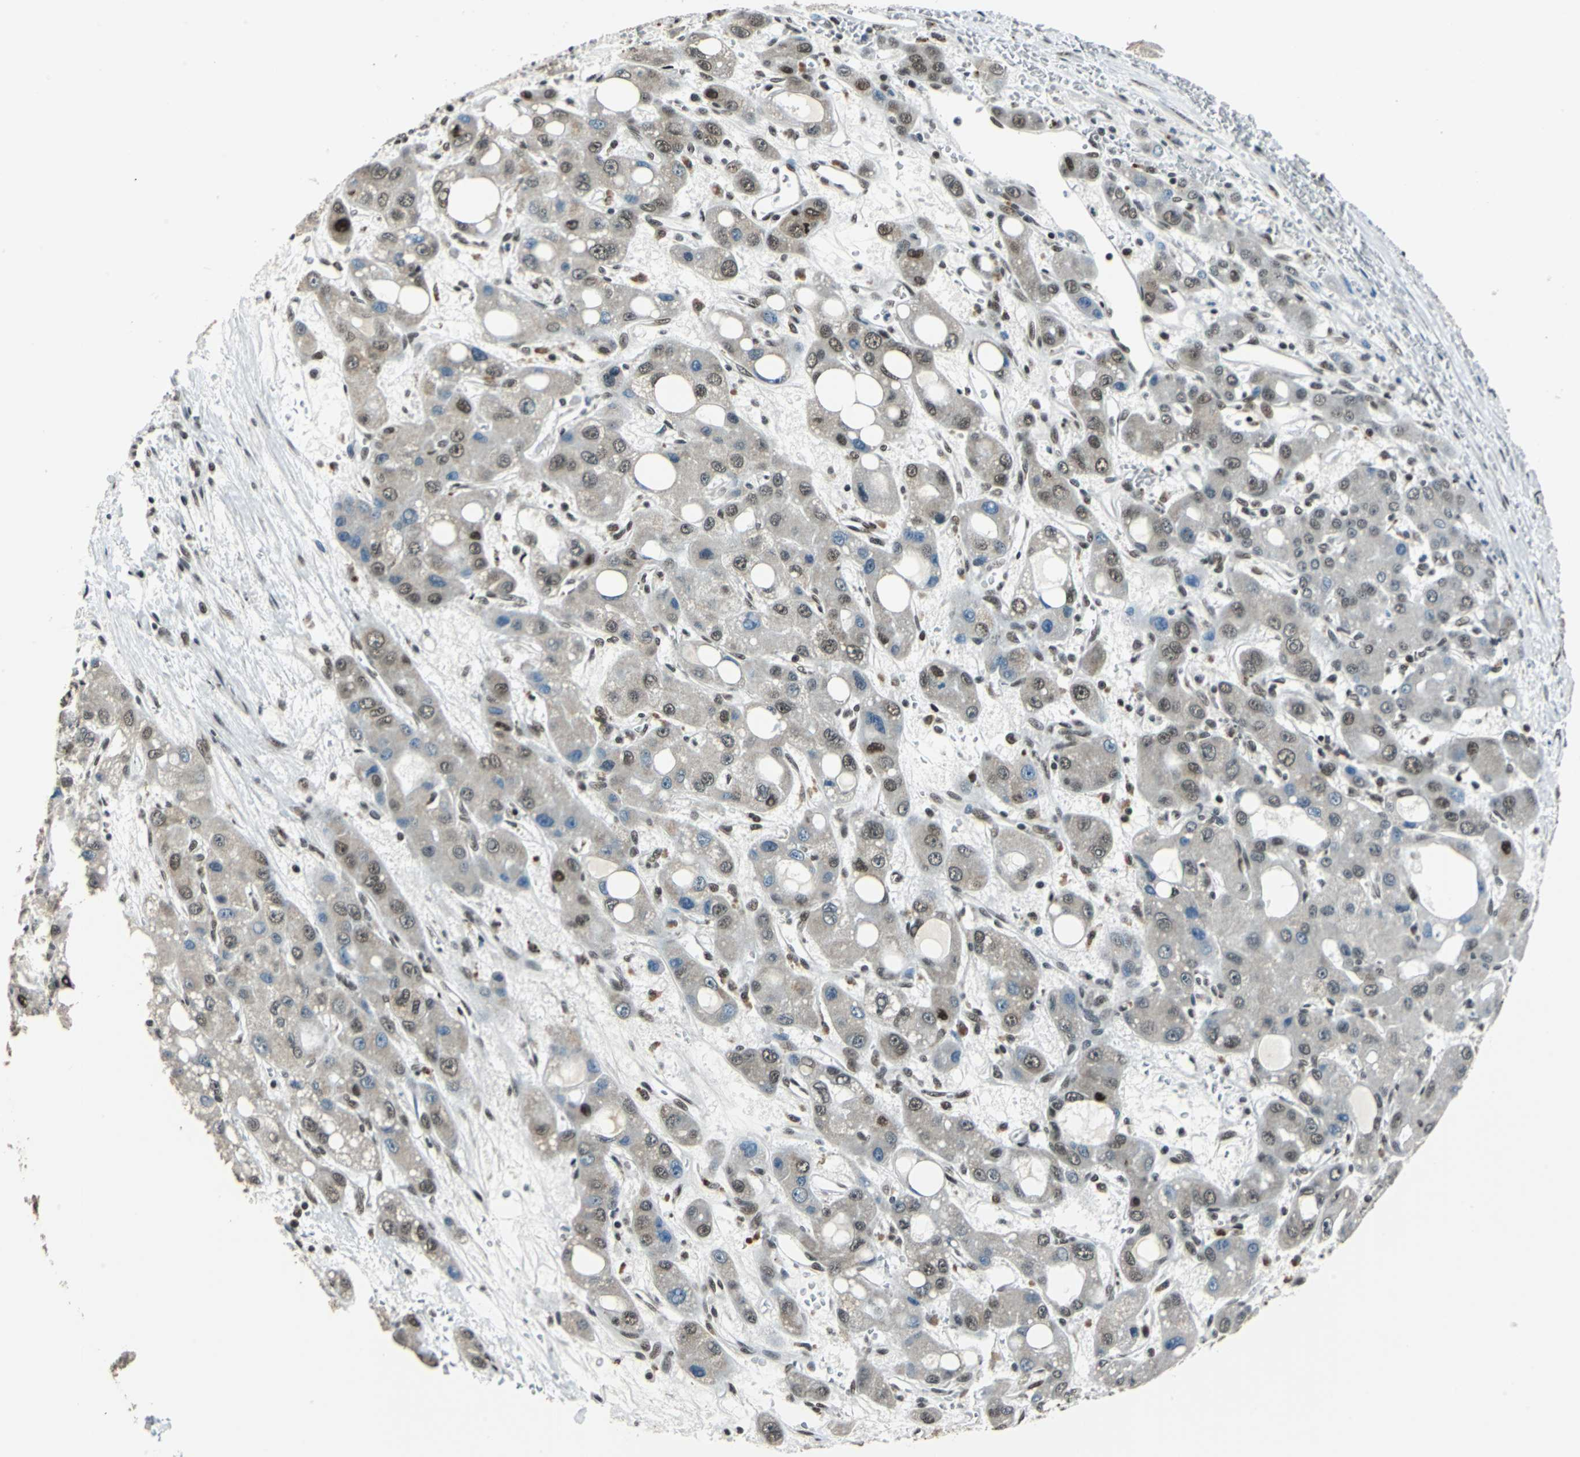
{"staining": {"intensity": "weak", "quantity": "<25%", "location": "cytoplasmic/membranous,nuclear"}, "tissue": "liver cancer", "cell_type": "Tumor cells", "image_type": "cancer", "snomed": [{"axis": "morphology", "description": "Carcinoma, Hepatocellular, NOS"}, {"axis": "topography", "description": "Liver"}], "caption": "Tumor cells show no significant protein expression in liver cancer (hepatocellular carcinoma).", "gene": "BCLAF1", "patient": {"sex": "male", "age": 55}}